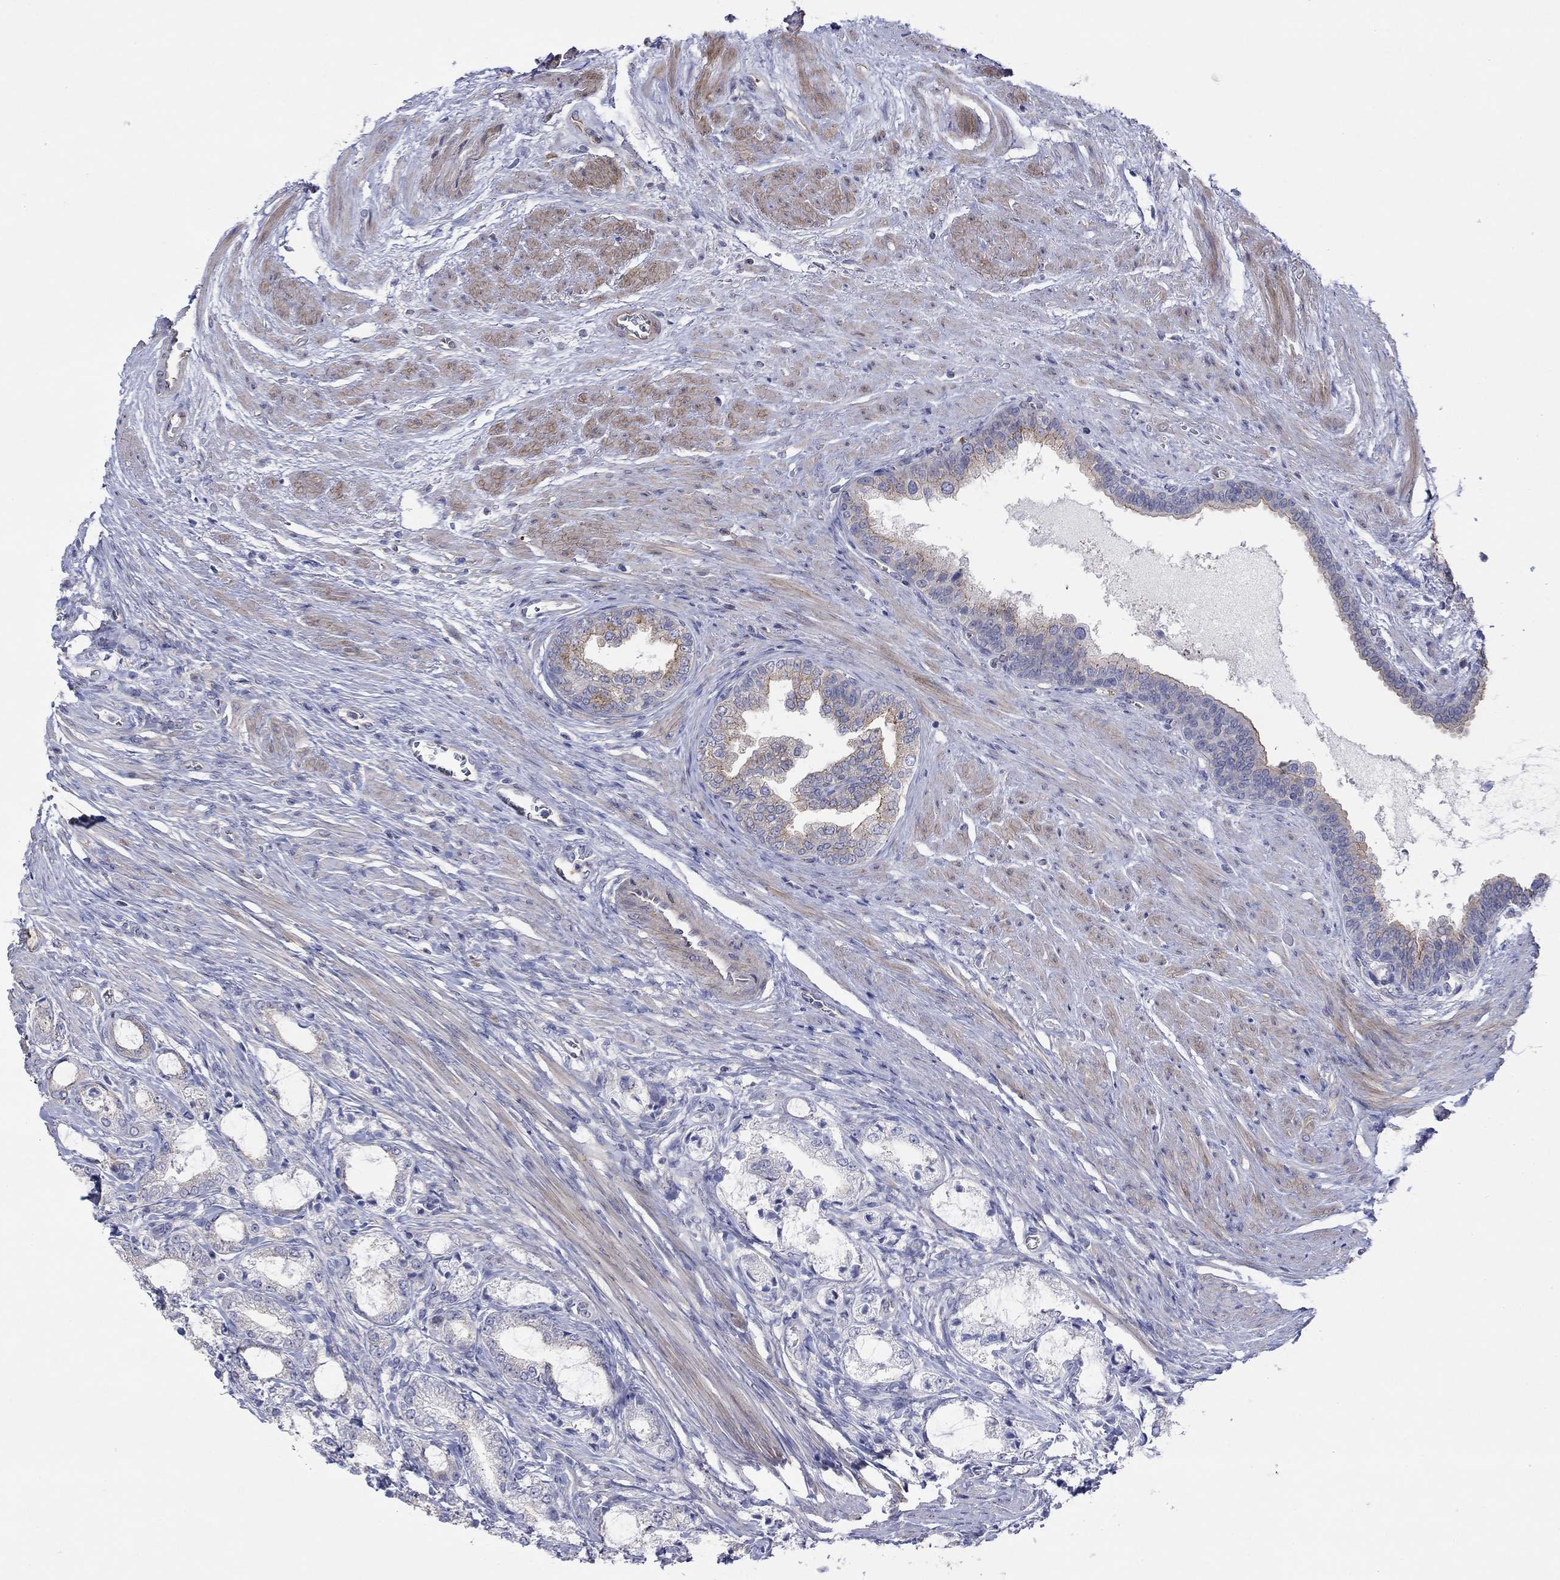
{"staining": {"intensity": "moderate", "quantity": "<25%", "location": "cytoplasmic/membranous"}, "tissue": "prostate cancer", "cell_type": "Tumor cells", "image_type": "cancer", "snomed": [{"axis": "morphology", "description": "Adenocarcinoma, NOS"}, {"axis": "topography", "description": "Prostate and seminal vesicle, NOS"}, {"axis": "topography", "description": "Prostate"}], "caption": "Immunohistochemistry (IHC) micrograph of neoplastic tissue: human adenocarcinoma (prostate) stained using immunohistochemistry reveals low levels of moderate protein expression localized specifically in the cytoplasmic/membranous of tumor cells, appearing as a cytoplasmic/membranous brown color.", "gene": "TPRN", "patient": {"sex": "male", "age": 62}}